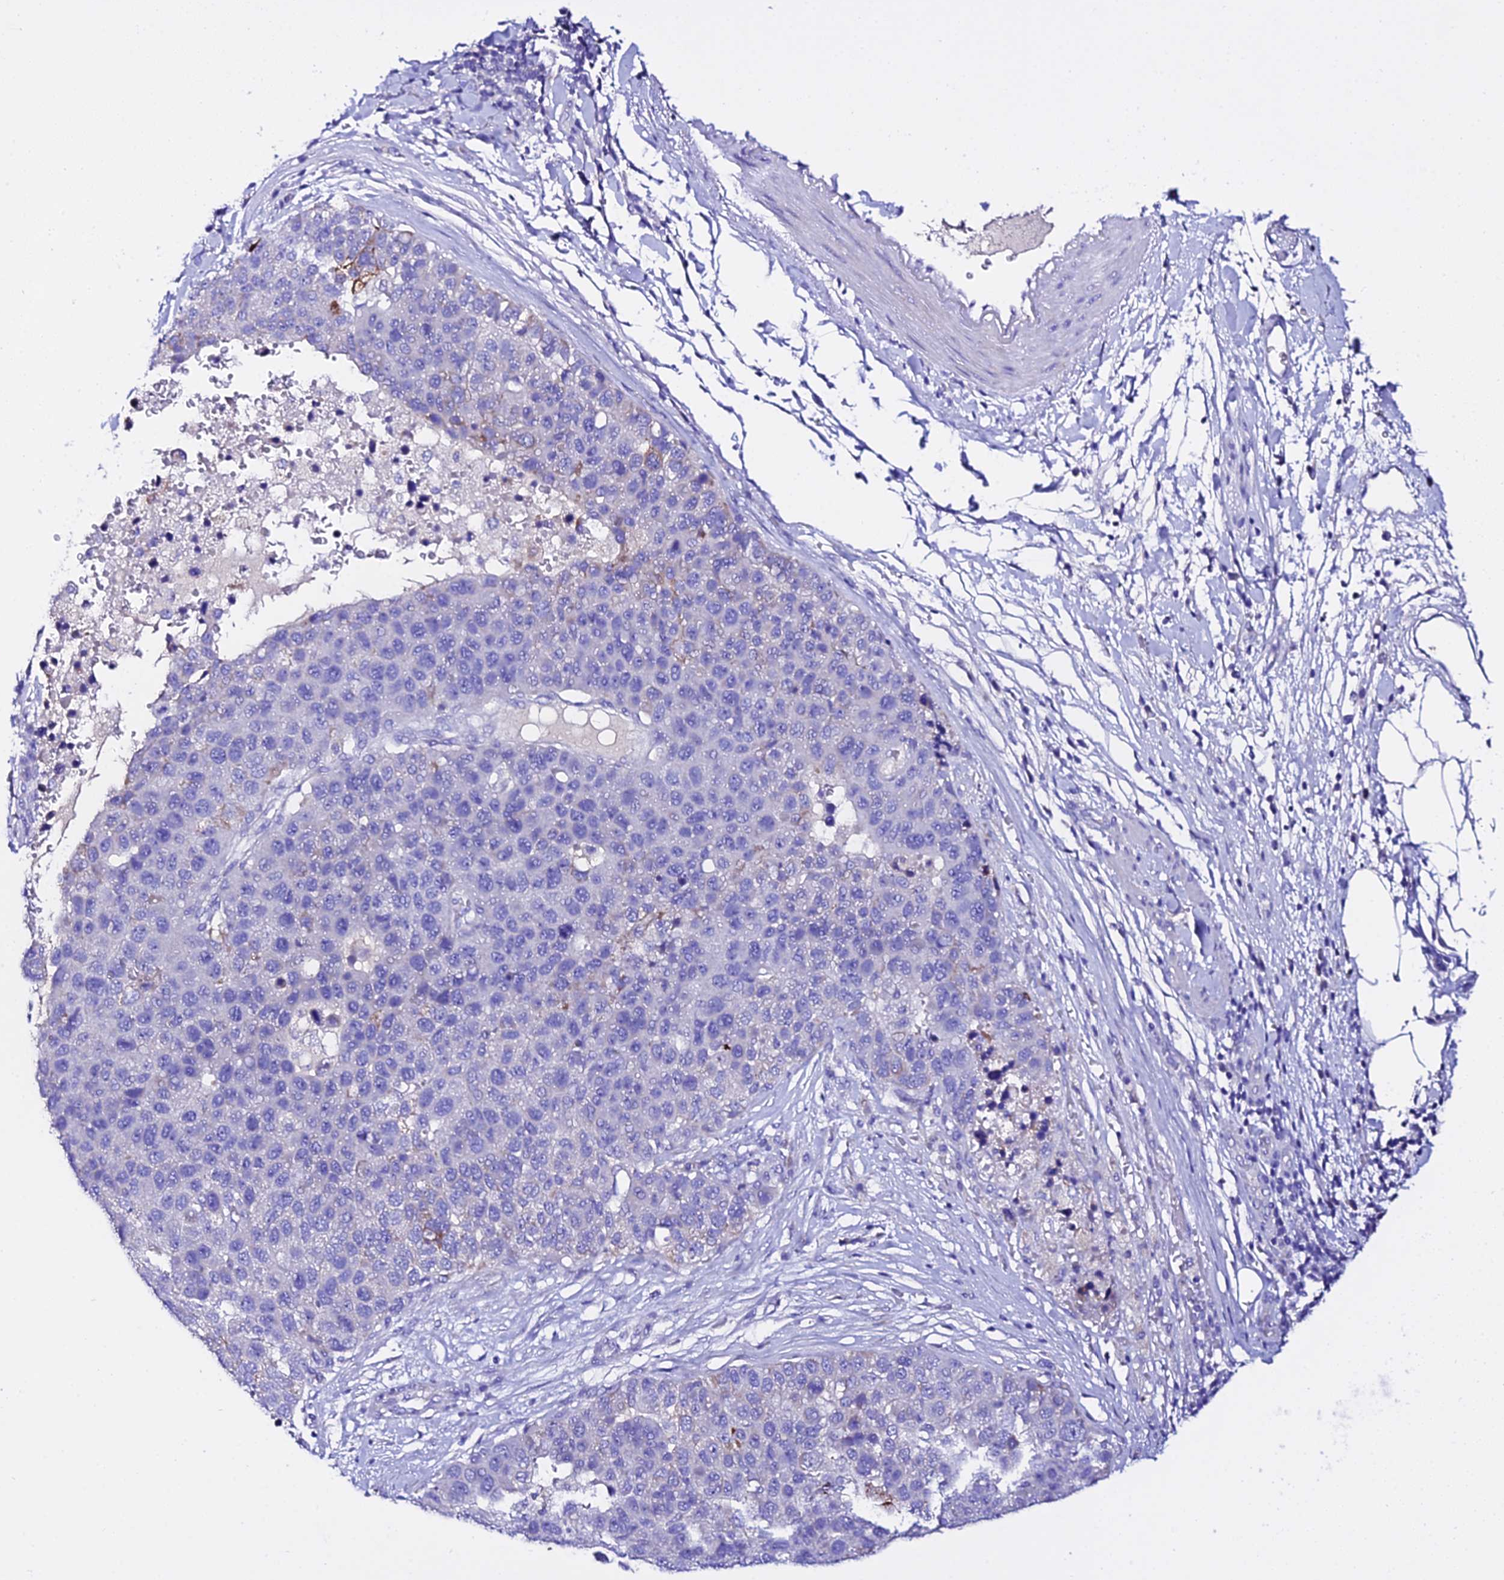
{"staining": {"intensity": "negative", "quantity": "none", "location": "none"}, "tissue": "pancreatic cancer", "cell_type": "Tumor cells", "image_type": "cancer", "snomed": [{"axis": "morphology", "description": "Adenocarcinoma, NOS"}, {"axis": "topography", "description": "Pancreas"}], "caption": "Tumor cells are negative for protein expression in human pancreatic cancer. The staining was performed using DAB to visualize the protein expression in brown, while the nuclei were stained in blue with hematoxylin (Magnification: 20x).", "gene": "TMEM117", "patient": {"sex": "female", "age": 61}}